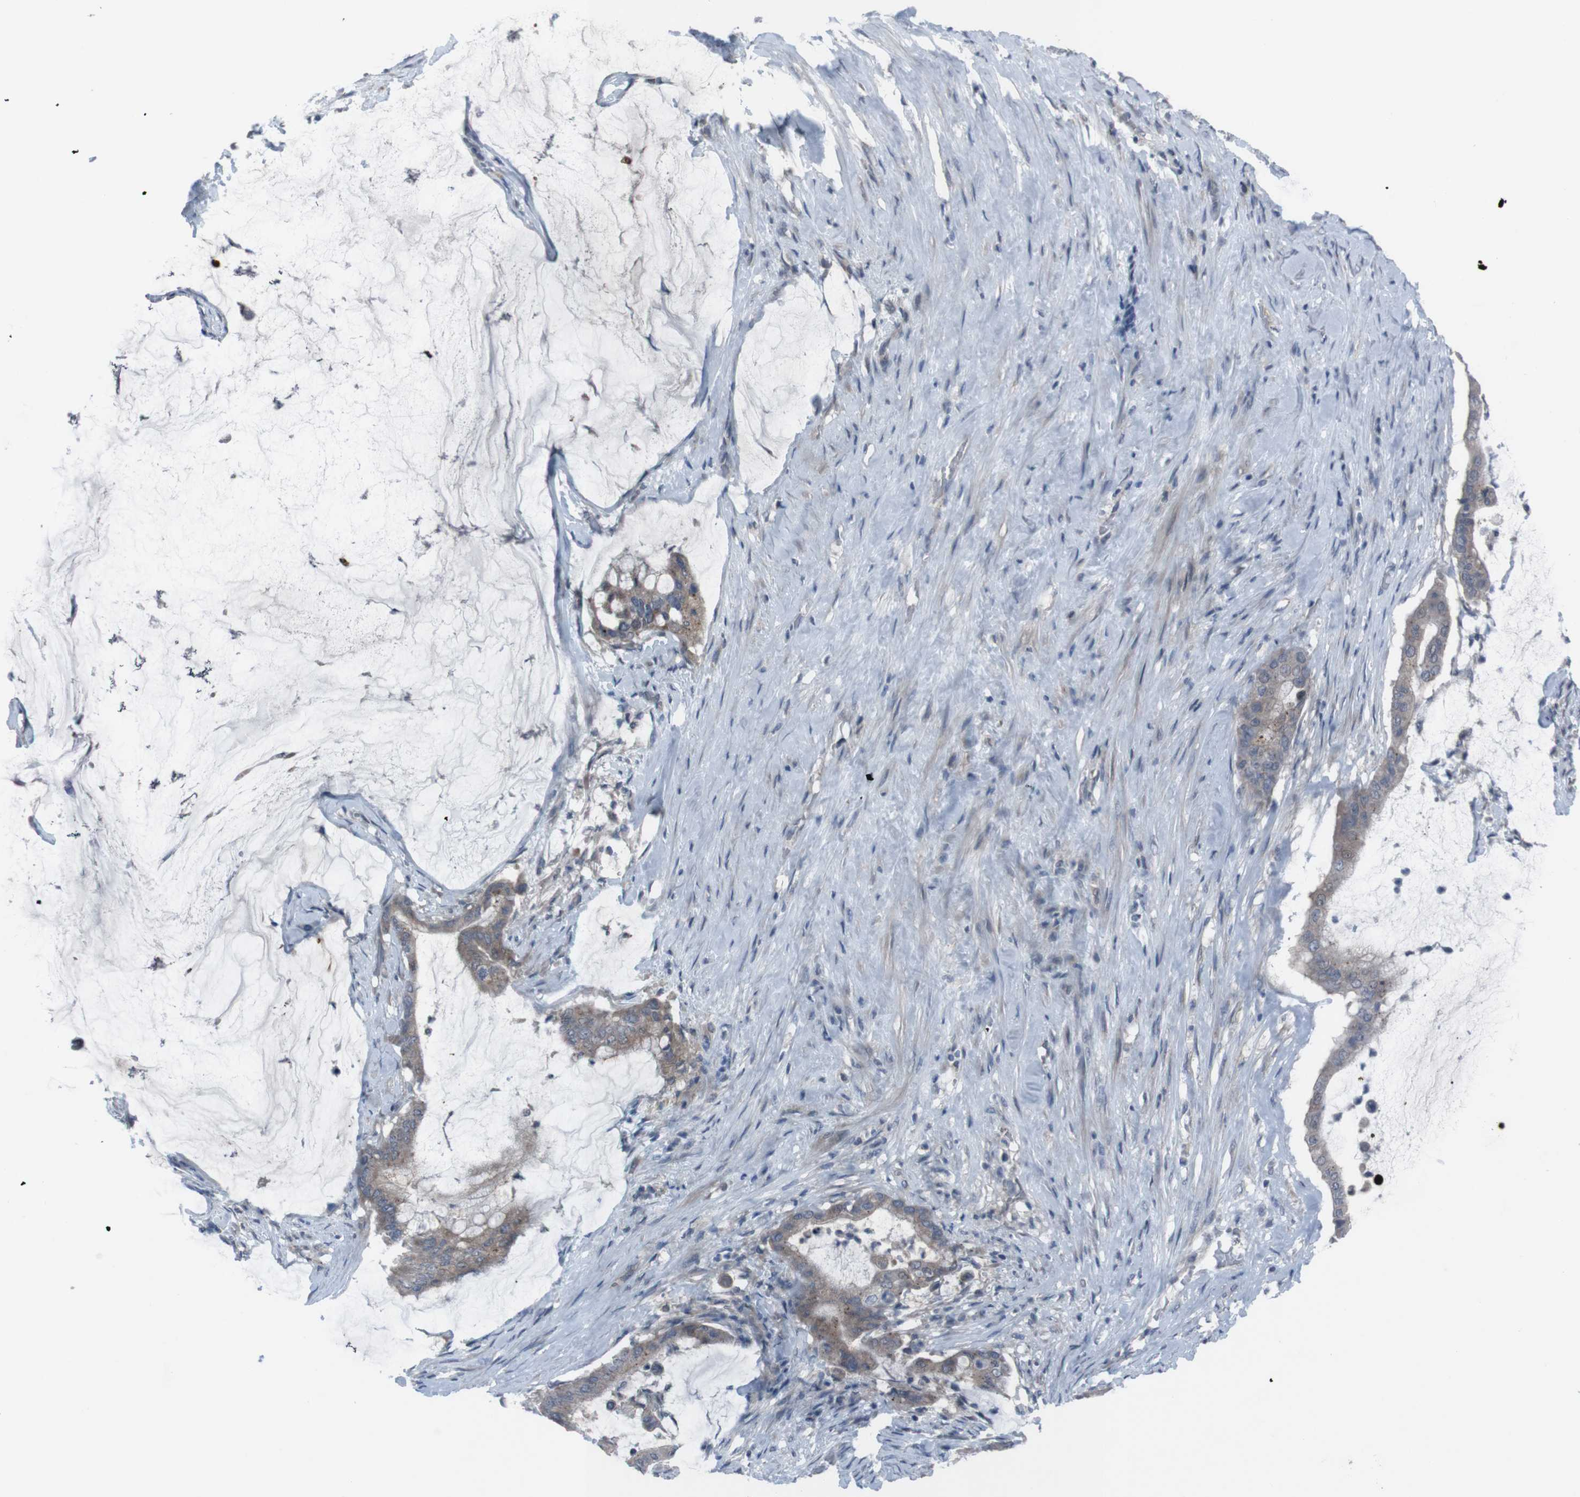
{"staining": {"intensity": "moderate", "quantity": ">75%", "location": "cytoplasmic/membranous"}, "tissue": "pancreatic cancer", "cell_type": "Tumor cells", "image_type": "cancer", "snomed": [{"axis": "morphology", "description": "Adenocarcinoma, NOS"}, {"axis": "topography", "description": "Pancreas"}], "caption": "Immunohistochemical staining of pancreatic cancer (adenocarcinoma) reveals medium levels of moderate cytoplasmic/membranous expression in approximately >75% of tumor cells.", "gene": "EFNA5", "patient": {"sex": "male", "age": 41}}